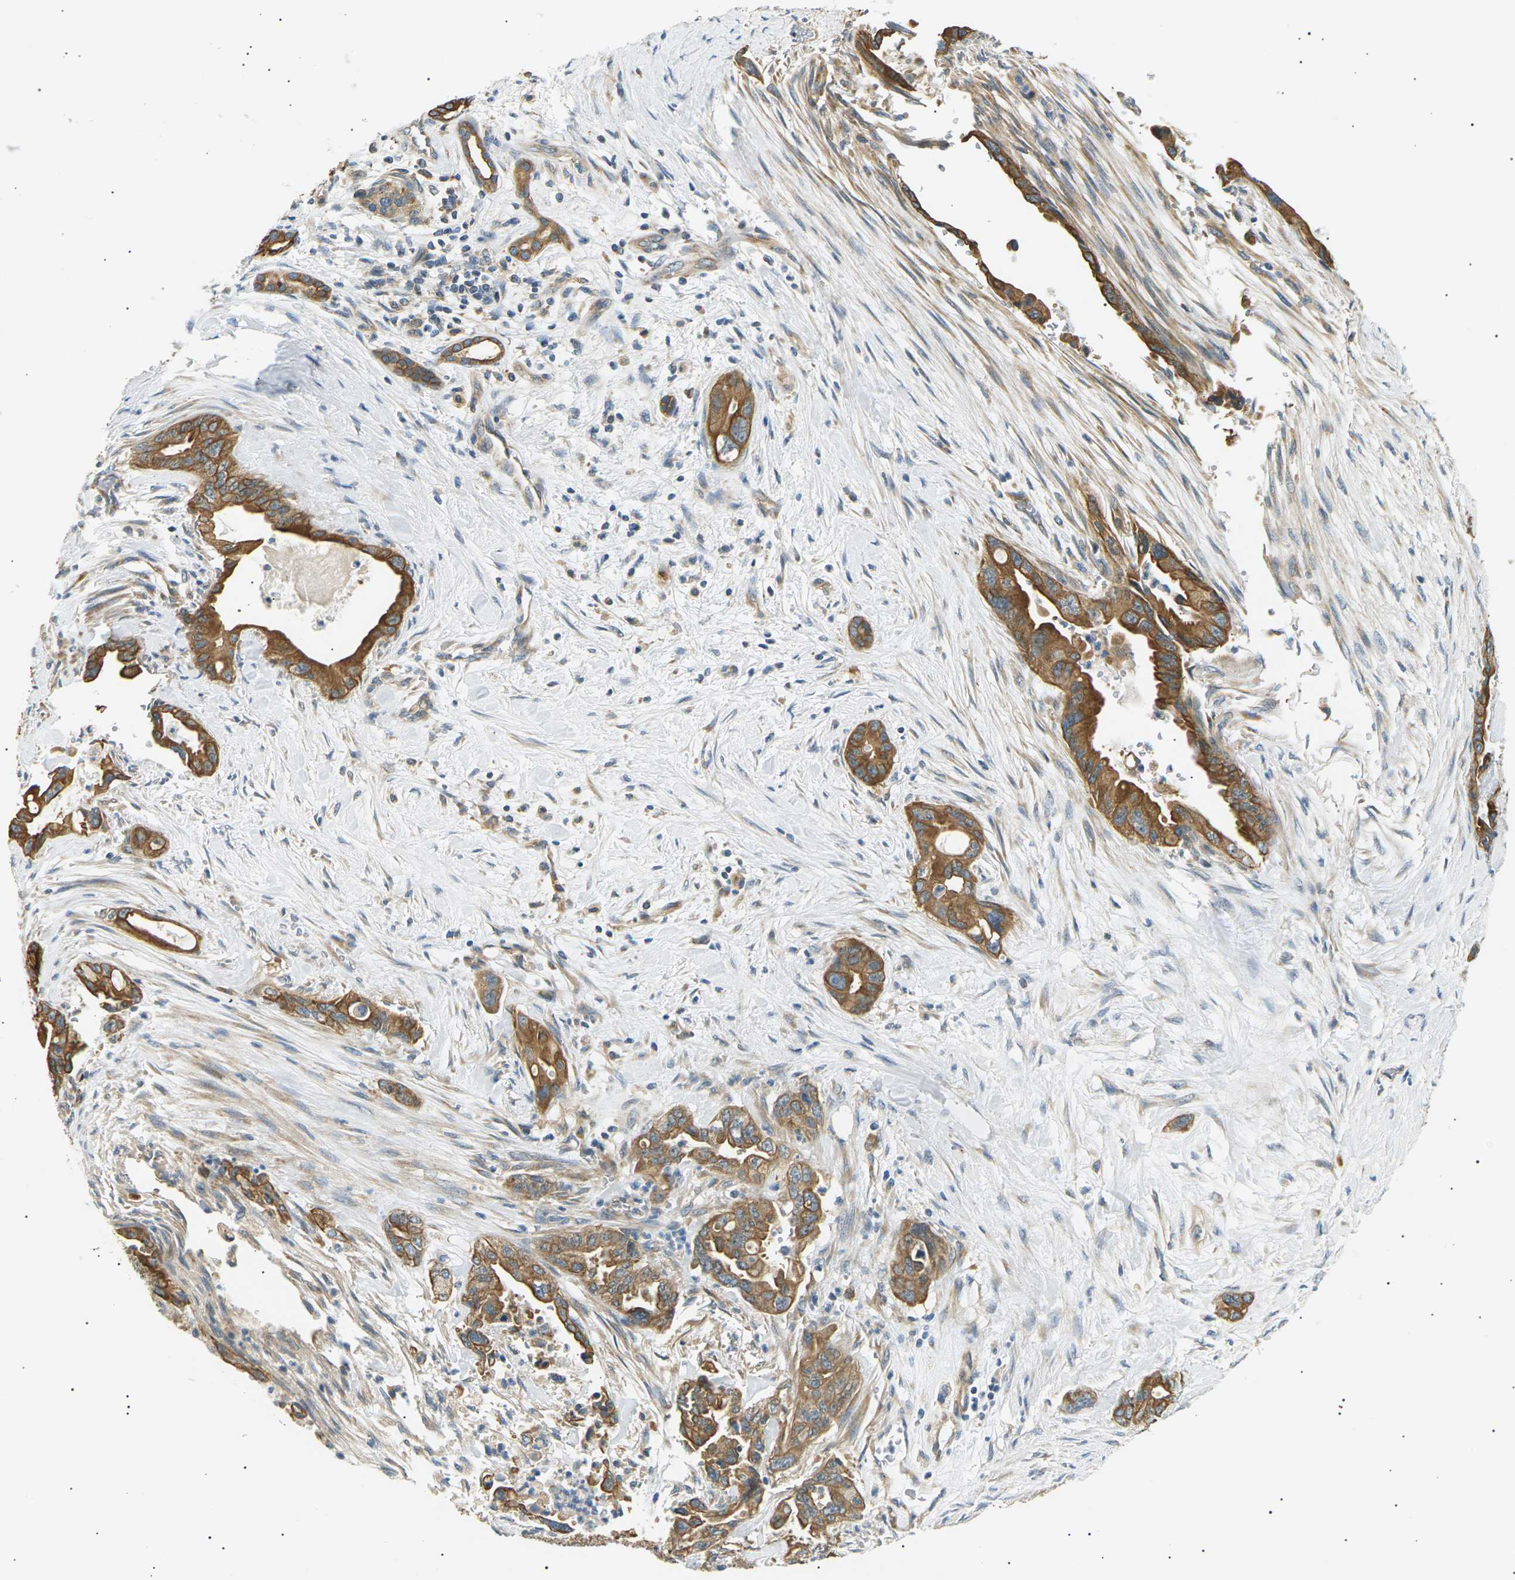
{"staining": {"intensity": "moderate", "quantity": ">75%", "location": "cytoplasmic/membranous"}, "tissue": "pancreatic cancer", "cell_type": "Tumor cells", "image_type": "cancer", "snomed": [{"axis": "morphology", "description": "Adenocarcinoma, NOS"}, {"axis": "topography", "description": "Pancreas"}], "caption": "The immunohistochemical stain highlights moderate cytoplasmic/membranous positivity in tumor cells of pancreatic cancer tissue.", "gene": "TBC1D8", "patient": {"sex": "male", "age": 70}}